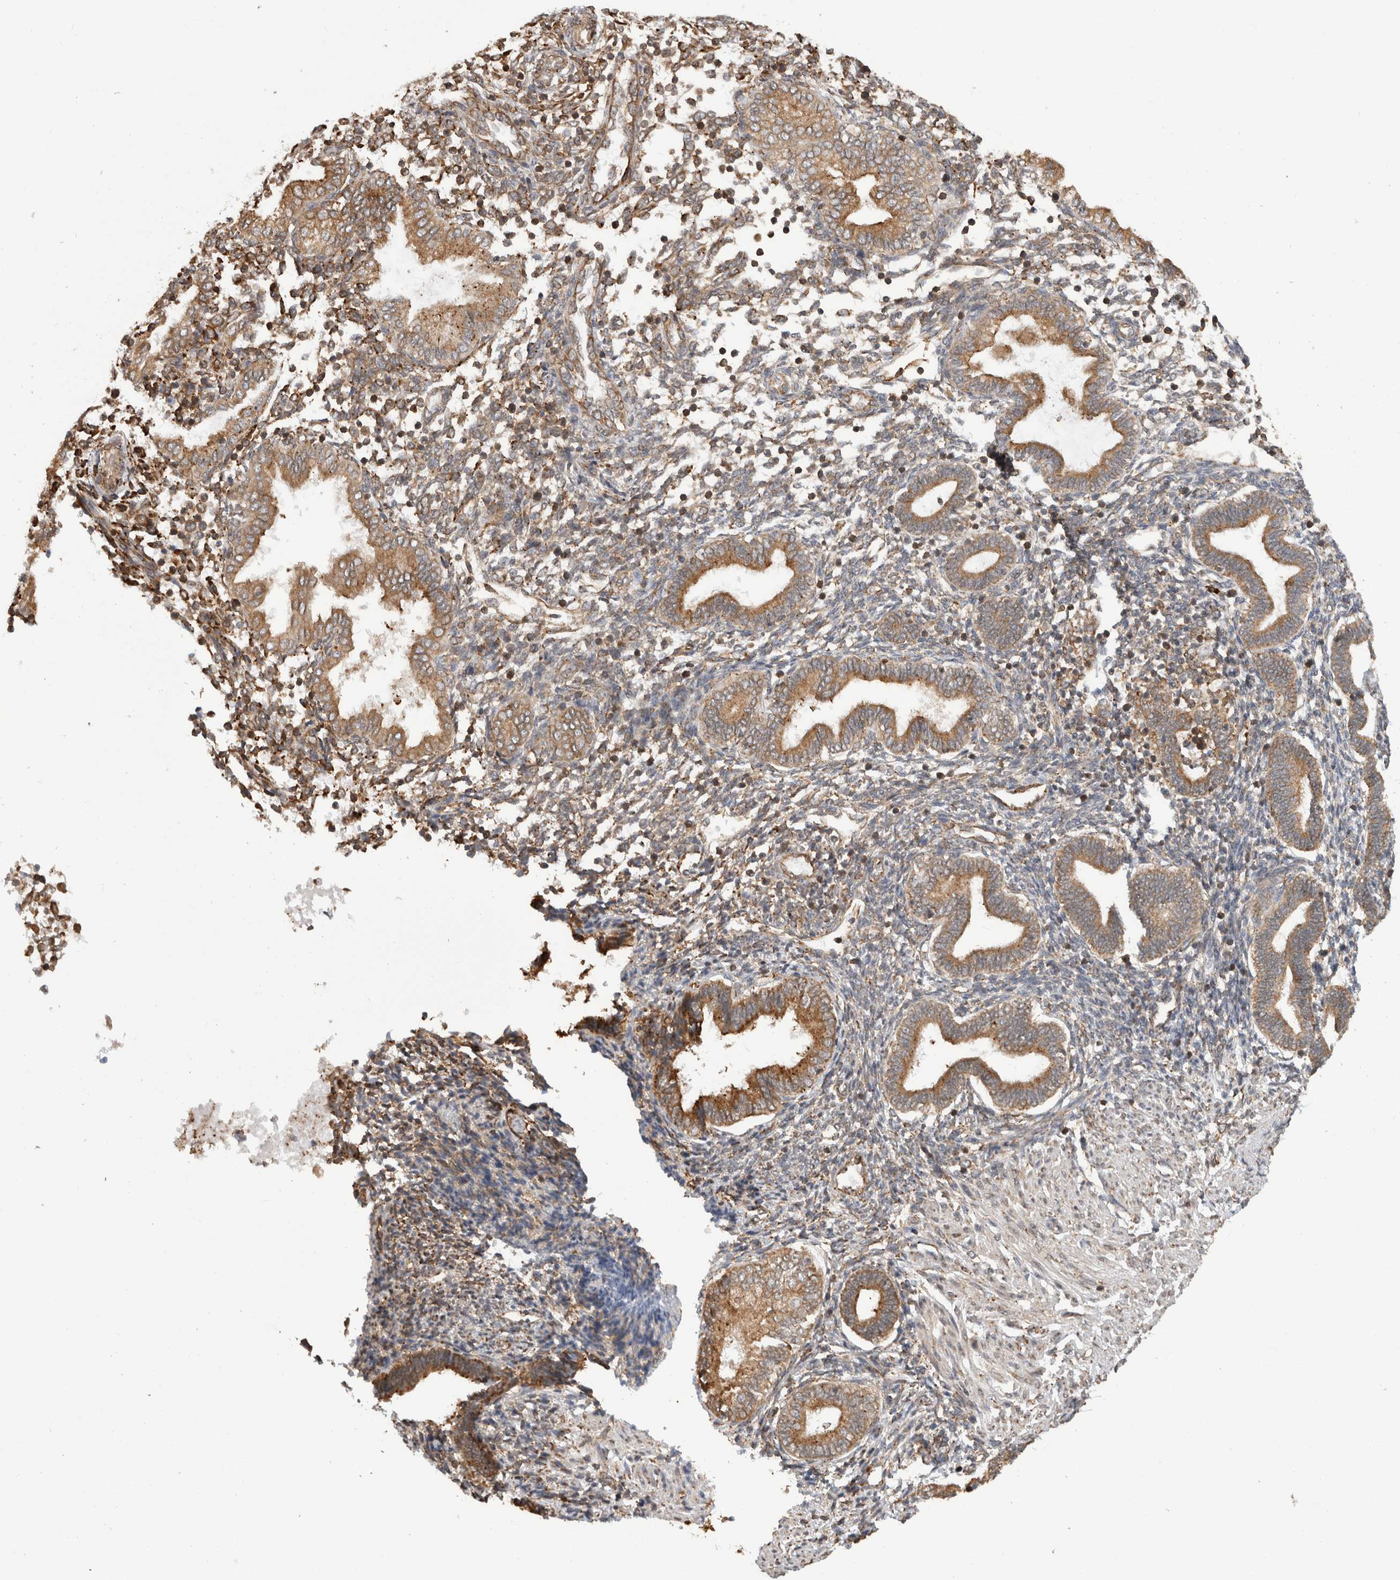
{"staining": {"intensity": "weak", "quantity": "<25%", "location": "cytoplasmic/membranous"}, "tissue": "endometrium", "cell_type": "Cells in endometrial stroma", "image_type": "normal", "snomed": [{"axis": "morphology", "description": "Normal tissue, NOS"}, {"axis": "topography", "description": "Endometrium"}], "caption": "High magnification brightfield microscopy of benign endometrium stained with DAB (3,3'-diaminobenzidine) (brown) and counterstained with hematoxylin (blue): cells in endometrial stroma show no significant positivity. Brightfield microscopy of IHC stained with DAB (3,3'-diaminobenzidine) (brown) and hematoxylin (blue), captured at high magnification.", "gene": "MS4A7", "patient": {"sex": "female", "age": 53}}